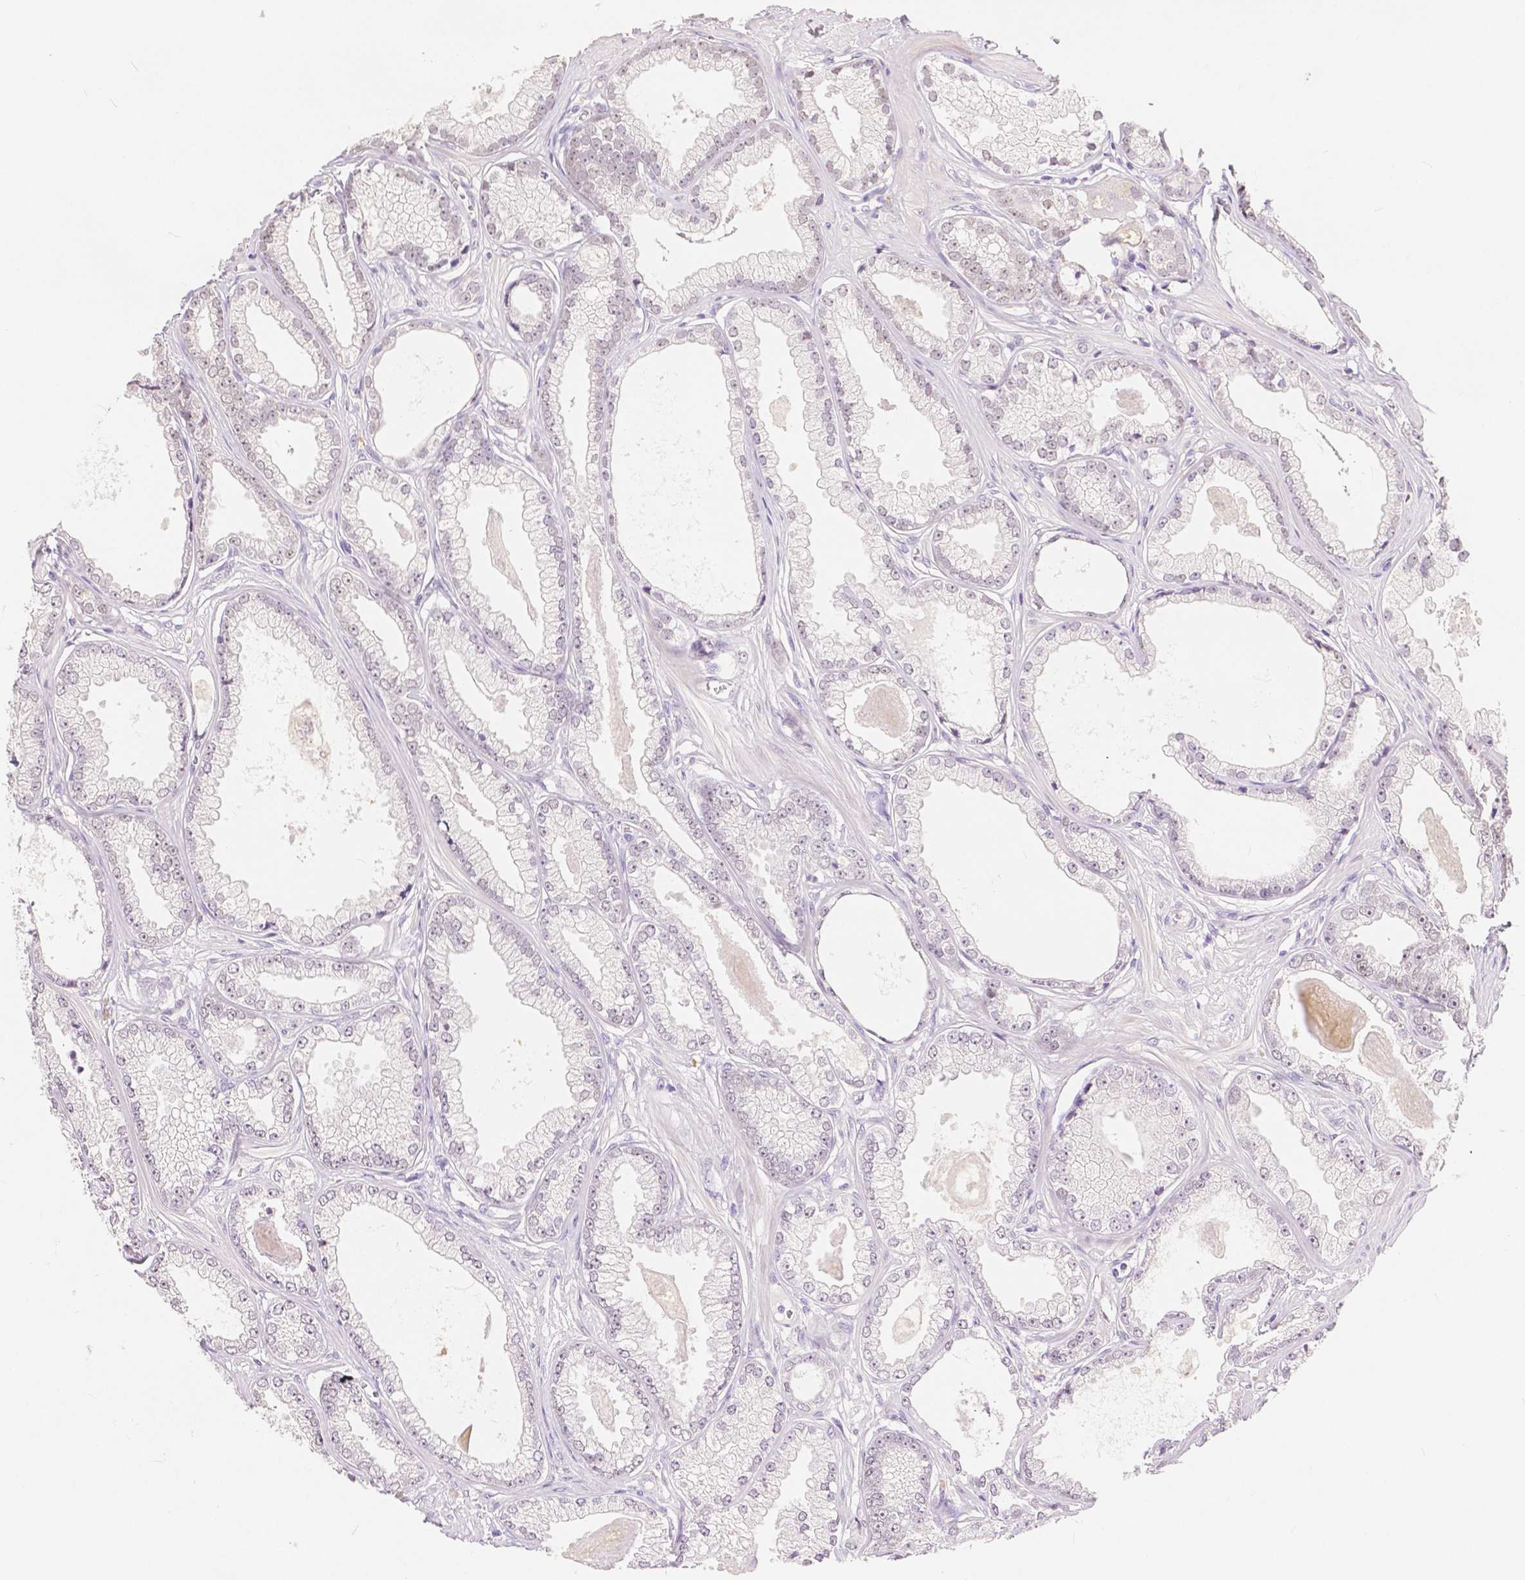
{"staining": {"intensity": "negative", "quantity": "none", "location": "none"}, "tissue": "prostate cancer", "cell_type": "Tumor cells", "image_type": "cancer", "snomed": [{"axis": "morphology", "description": "Adenocarcinoma, Low grade"}, {"axis": "topography", "description": "Prostate"}], "caption": "Tumor cells show no significant positivity in low-grade adenocarcinoma (prostate).", "gene": "HNF1B", "patient": {"sex": "male", "age": 64}}